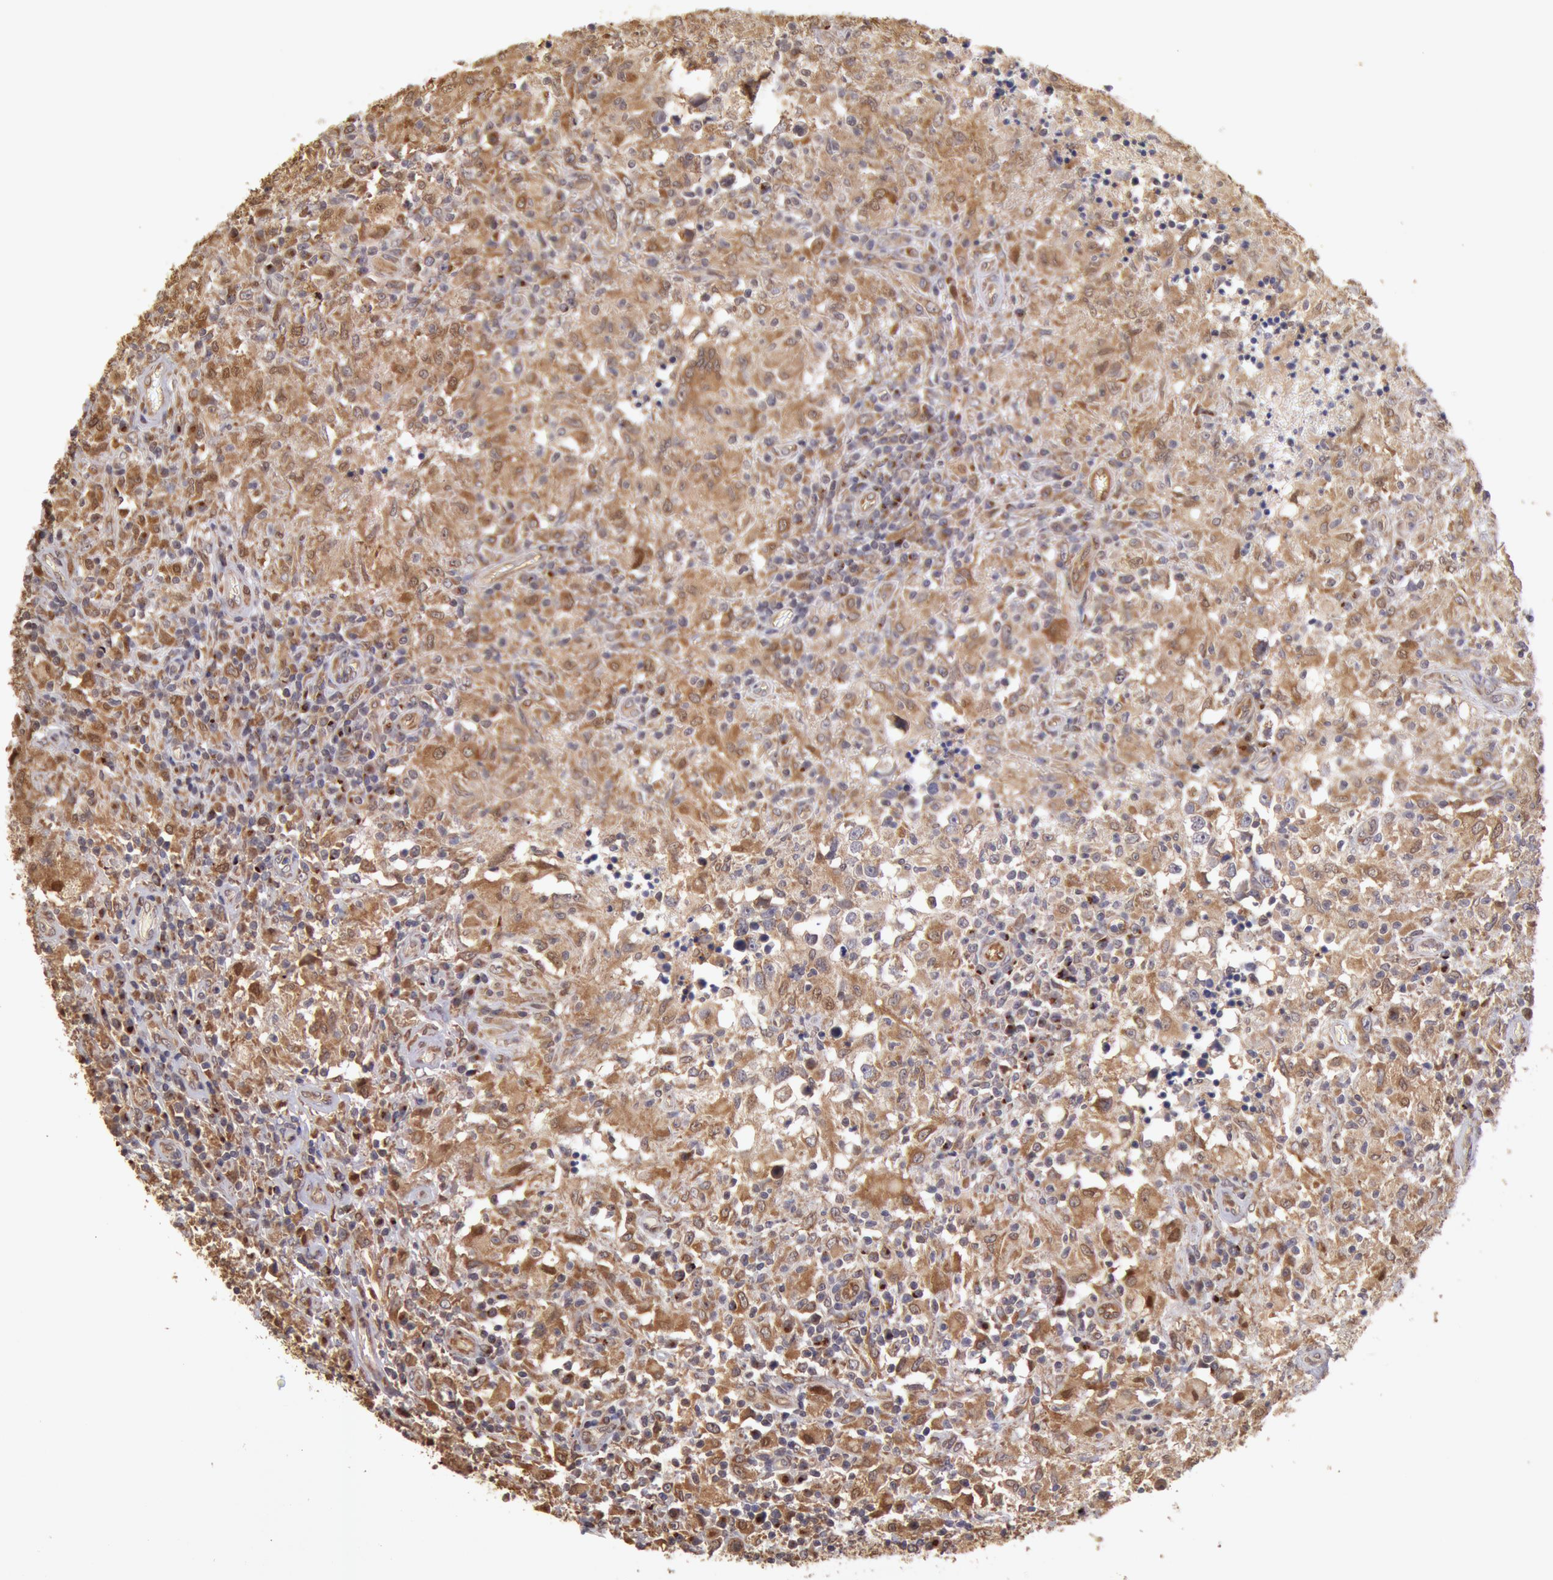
{"staining": {"intensity": "strong", "quantity": ">75%", "location": "cytoplasmic/membranous,nuclear"}, "tissue": "testis cancer", "cell_type": "Tumor cells", "image_type": "cancer", "snomed": [{"axis": "morphology", "description": "Seminoma, NOS"}, {"axis": "topography", "description": "Testis"}], "caption": "A histopathology image of human testis seminoma stained for a protein shows strong cytoplasmic/membranous and nuclear brown staining in tumor cells.", "gene": "COMT", "patient": {"sex": "male", "age": 34}}